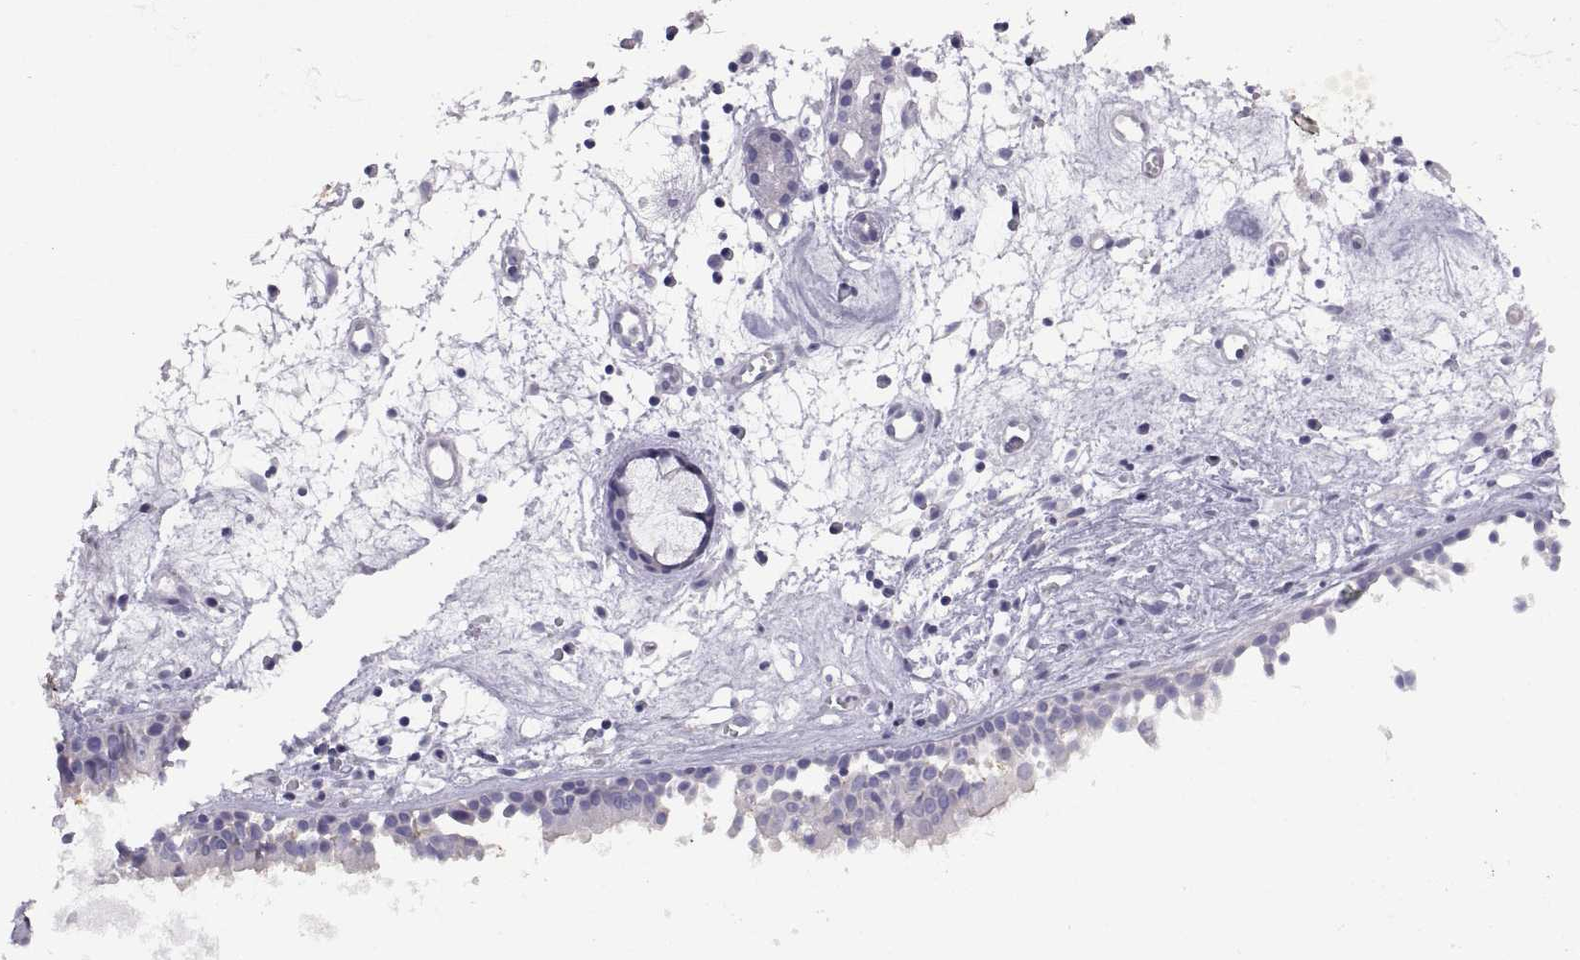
{"staining": {"intensity": "negative", "quantity": "none", "location": "none"}, "tissue": "nasopharynx", "cell_type": "Respiratory epithelial cells", "image_type": "normal", "snomed": [{"axis": "morphology", "description": "Normal tissue, NOS"}, {"axis": "topography", "description": "Nasopharynx"}], "caption": "Nasopharynx stained for a protein using IHC shows no expression respiratory epithelial cells.", "gene": "CRYBB3", "patient": {"sex": "male", "age": 61}}